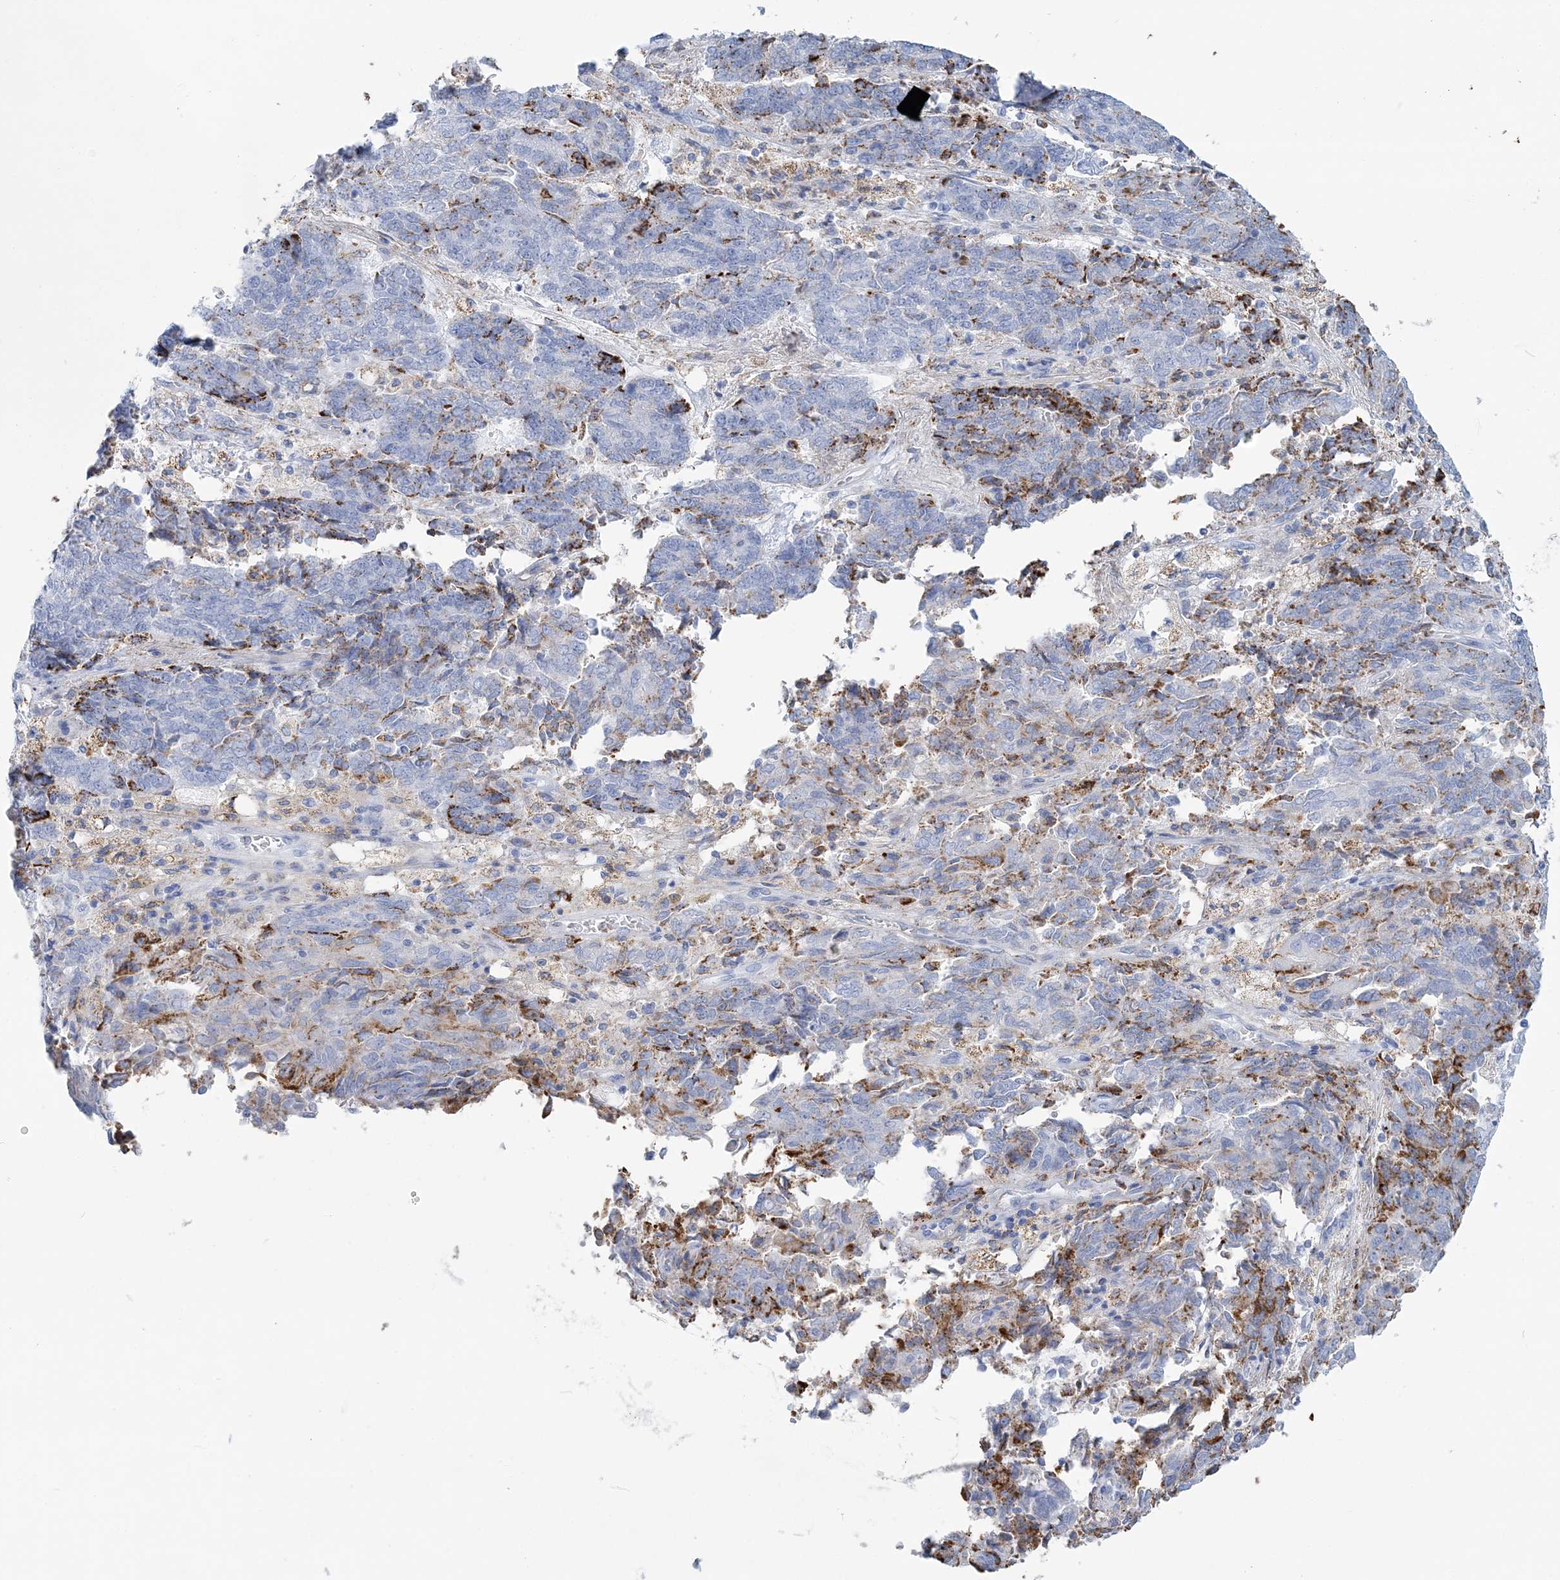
{"staining": {"intensity": "moderate", "quantity": "<25%", "location": "cytoplasmic/membranous"}, "tissue": "endometrial cancer", "cell_type": "Tumor cells", "image_type": "cancer", "snomed": [{"axis": "morphology", "description": "Adenocarcinoma, NOS"}, {"axis": "topography", "description": "Endometrium"}], "caption": "Immunohistochemical staining of endometrial cancer demonstrates low levels of moderate cytoplasmic/membranous protein staining in approximately <25% of tumor cells.", "gene": "NKX6-1", "patient": {"sex": "female", "age": 80}}